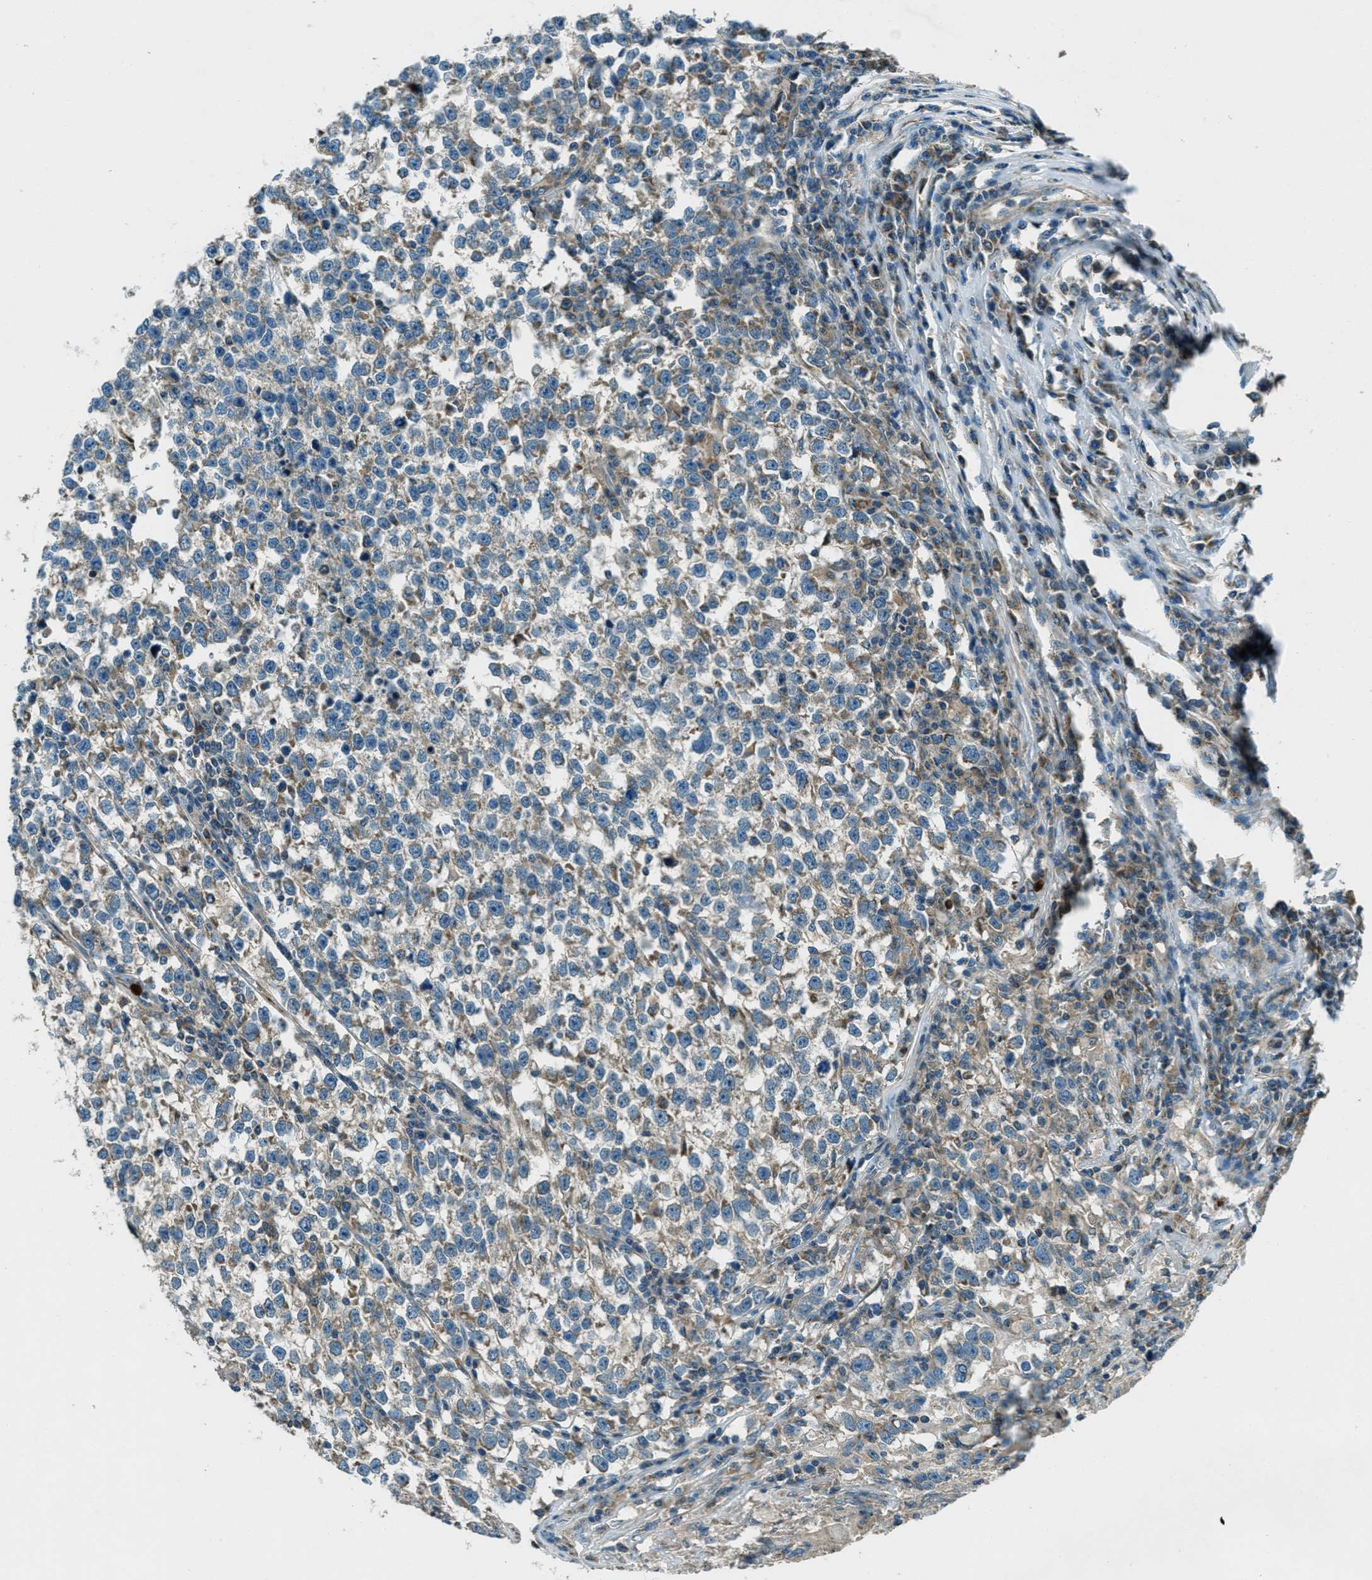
{"staining": {"intensity": "moderate", "quantity": "25%-75%", "location": "cytoplasmic/membranous"}, "tissue": "testis cancer", "cell_type": "Tumor cells", "image_type": "cancer", "snomed": [{"axis": "morphology", "description": "Normal tissue, NOS"}, {"axis": "morphology", "description": "Seminoma, NOS"}, {"axis": "topography", "description": "Testis"}], "caption": "Testis cancer (seminoma) stained with a brown dye demonstrates moderate cytoplasmic/membranous positive expression in about 25%-75% of tumor cells.", "gene": "FAR1", "patient": {"sex": "male", "age": 43}}